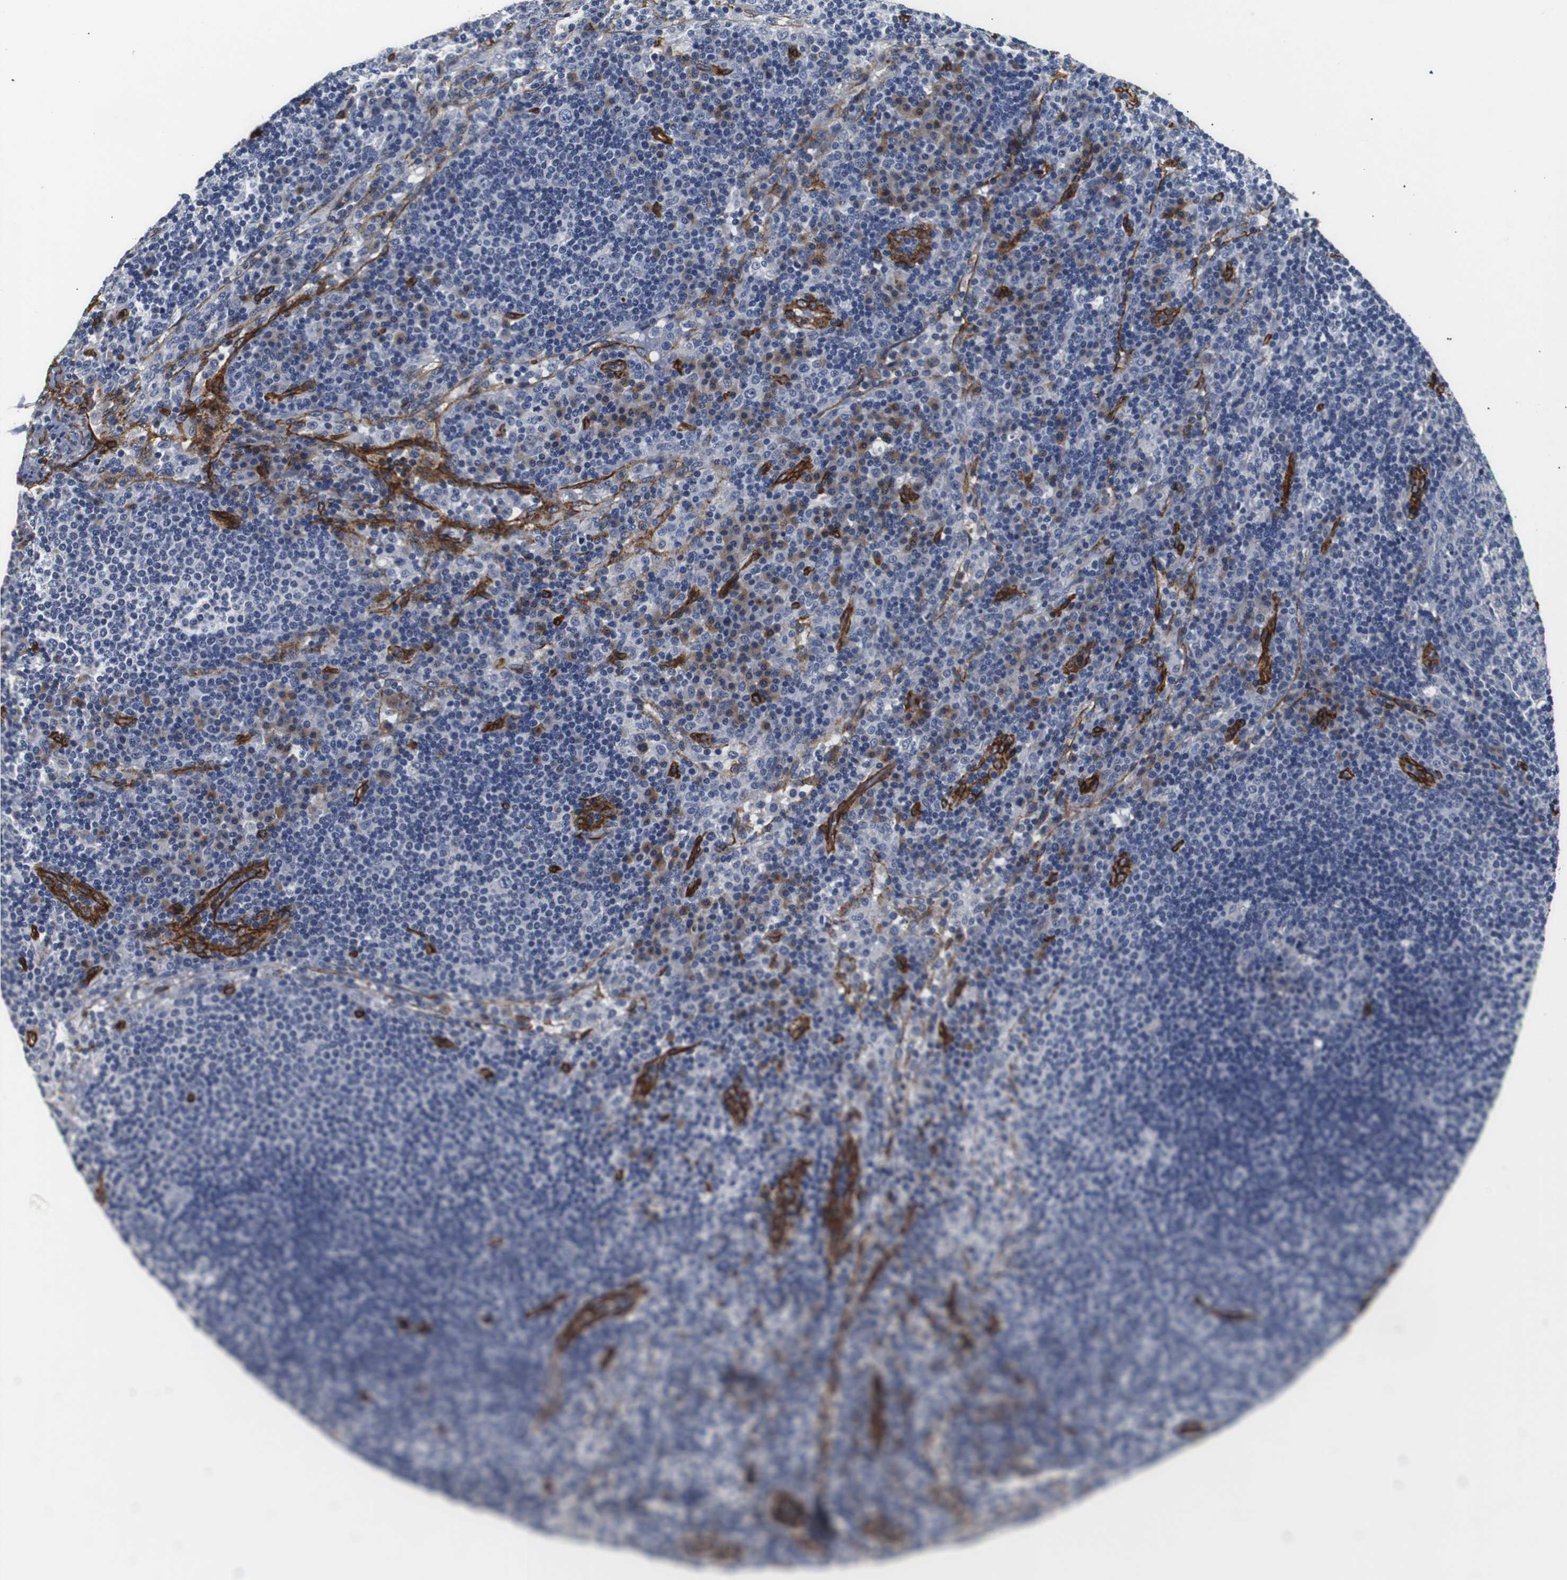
{"staining": {"intensity": "negative", "quantity": "none", "location": "none"}, "tissue": "lymph node", "cell_type": "Germinal center cells", "image_type": "normal", "snomed": [{"axis": "morphology", "description": "Normal tissue, NOS"}, {"axis": "topography", "description": "Lymph node"}], "caption": "High magnification brightfield microscopy of normal lymph node stained with DAB (3,3'-diaminobenzidine) (brown) and counterstained with hematoxylin (blue): germinal center cells show no significant positivity. The staining was performed using DAB to visualize the protein expression in brown, while the nuclei were stained in blue with hematoxylin (Magnification: 20x).", "gene": "CAV2", "patient": {"sex": "female", "age": 53}}